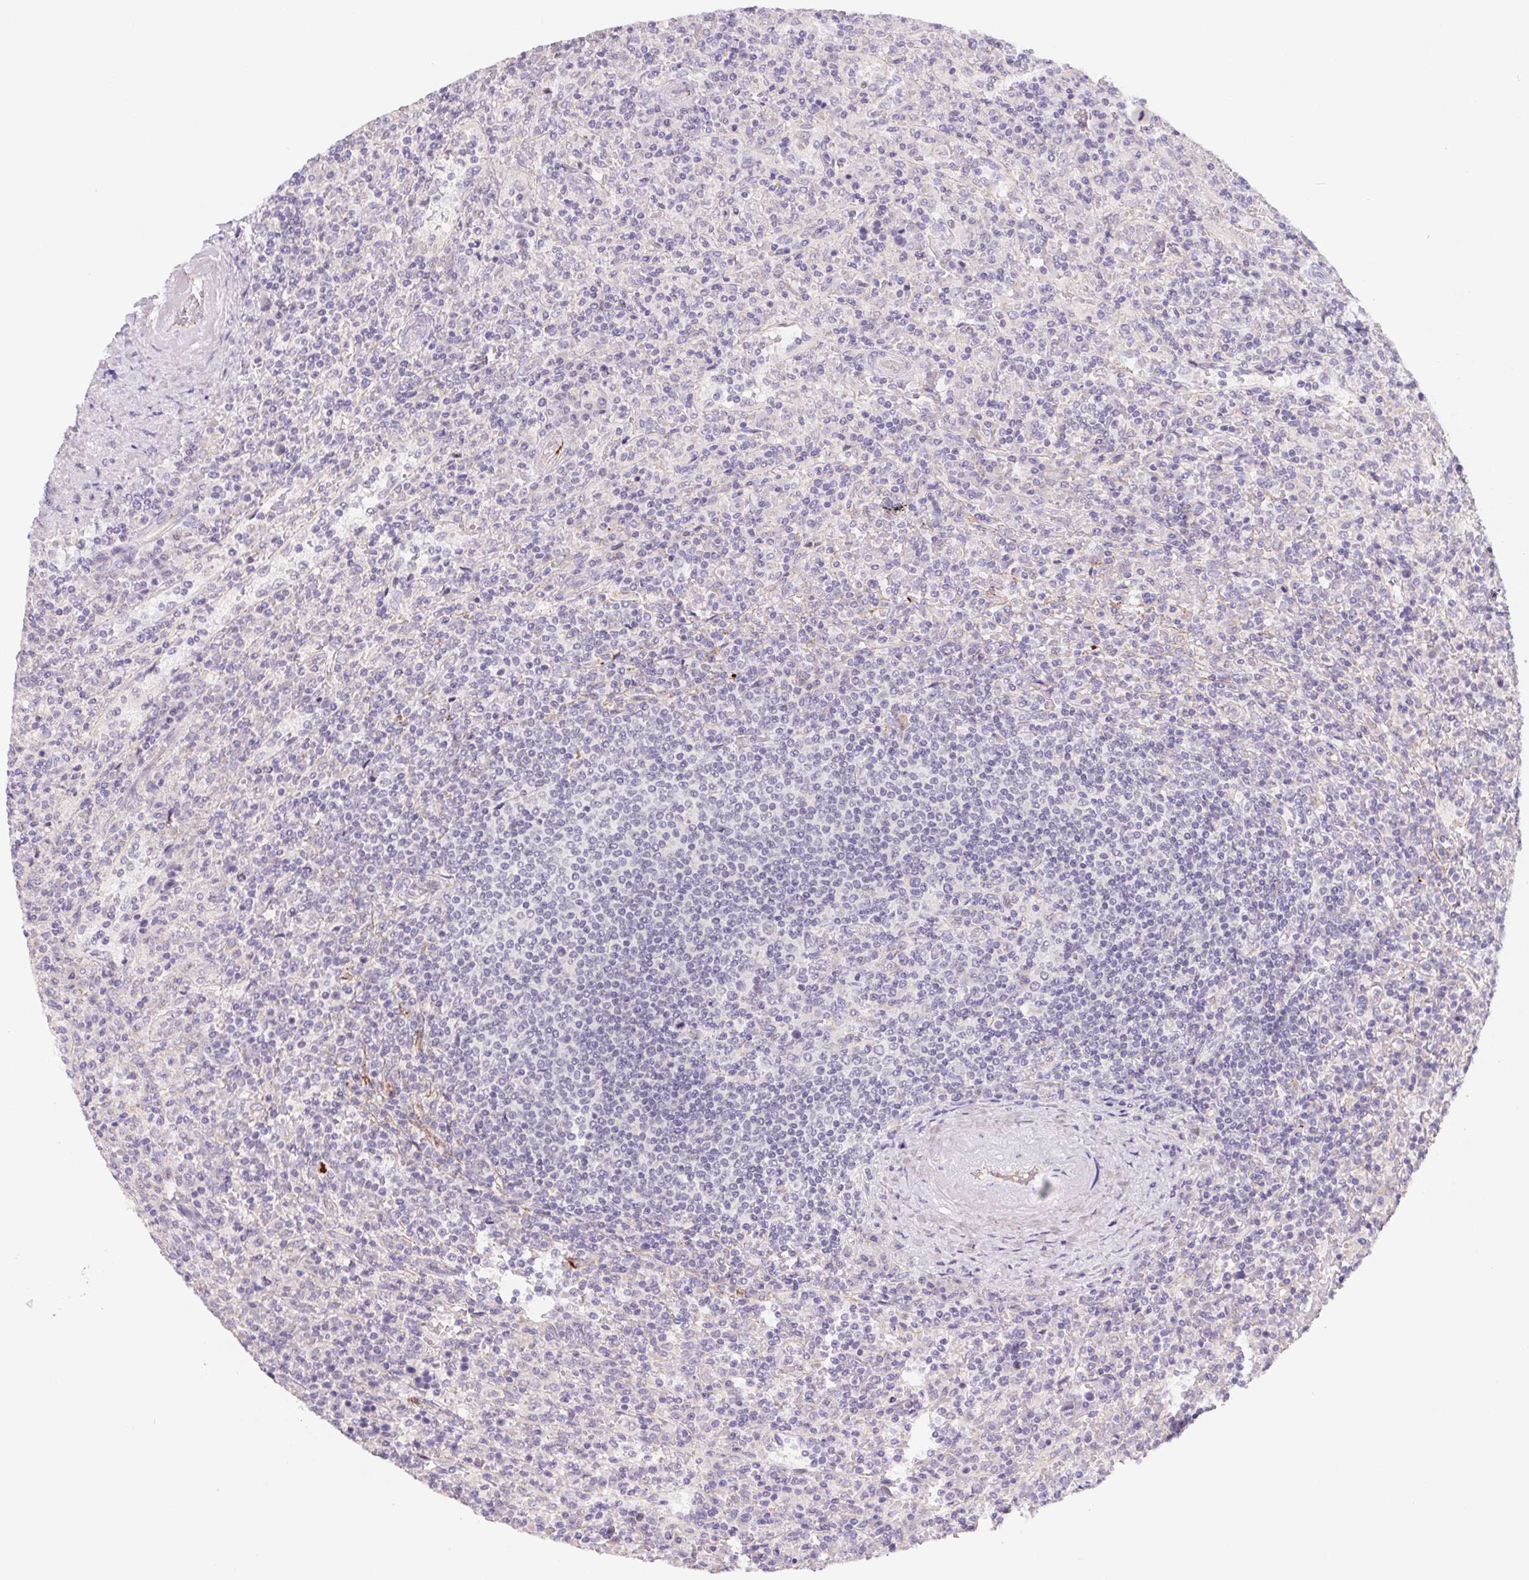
{"staining": {"intensity": "negative", "quantity": "none", "location": "none"}, "tissue": "lymphoma", "cell_type": "Tumor cells", "image_type": "cancer", "snomed": [{"axis": "morphology", "description": "Malignant lymphoma, non-Hodgkin's type, Low grade"}, {"axis": "topography", "description": "Spleen"}], "caption": "Malignant lymphoma, non-Hodgkin's type (low-grade) was stained to show a protein in brown. There is no significant expression in tumor cells. Nuclei are stained in blue.", "gene": "LPA", "patient": {"sex": "male", "age": 62}}